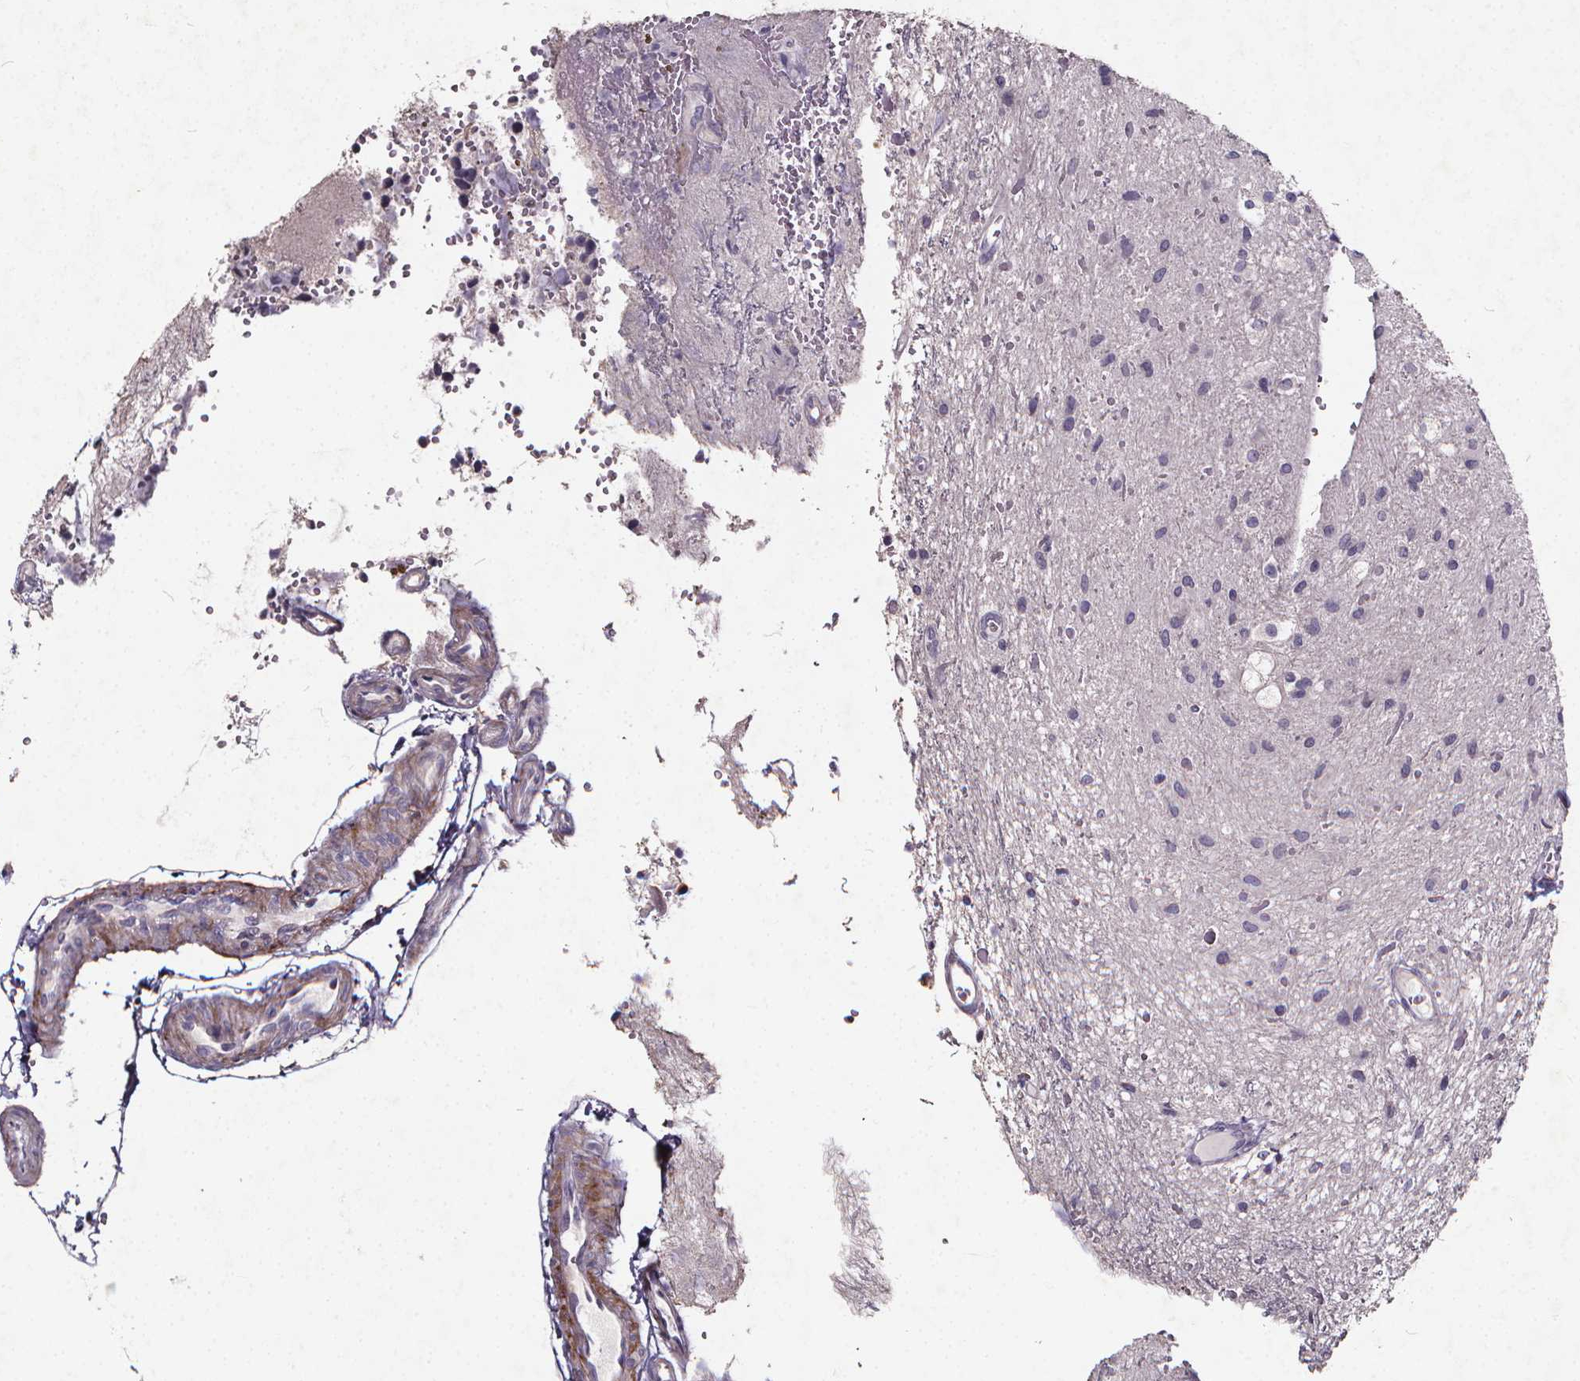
{"staining": {"intensity": "negative", "quantity": "none", "location": "none"}, "tissue": "glioma", "cell_type": "Tumor cells", "image_type": "cancer", "snomed": [{"axis": "morphology", "description": "Glioma, malignant, Low grade"}, {"axis": "topography", "description": "Cerebellum"}], "caption": "IHC image of glioma stained for a protein (brown), which shows no expression in tumor cells. (DAB IHC visualized using brightfield microscopy, high magnification).", "gene": "TSPAN14", "patient": {"sex": "female", "age": 14}}